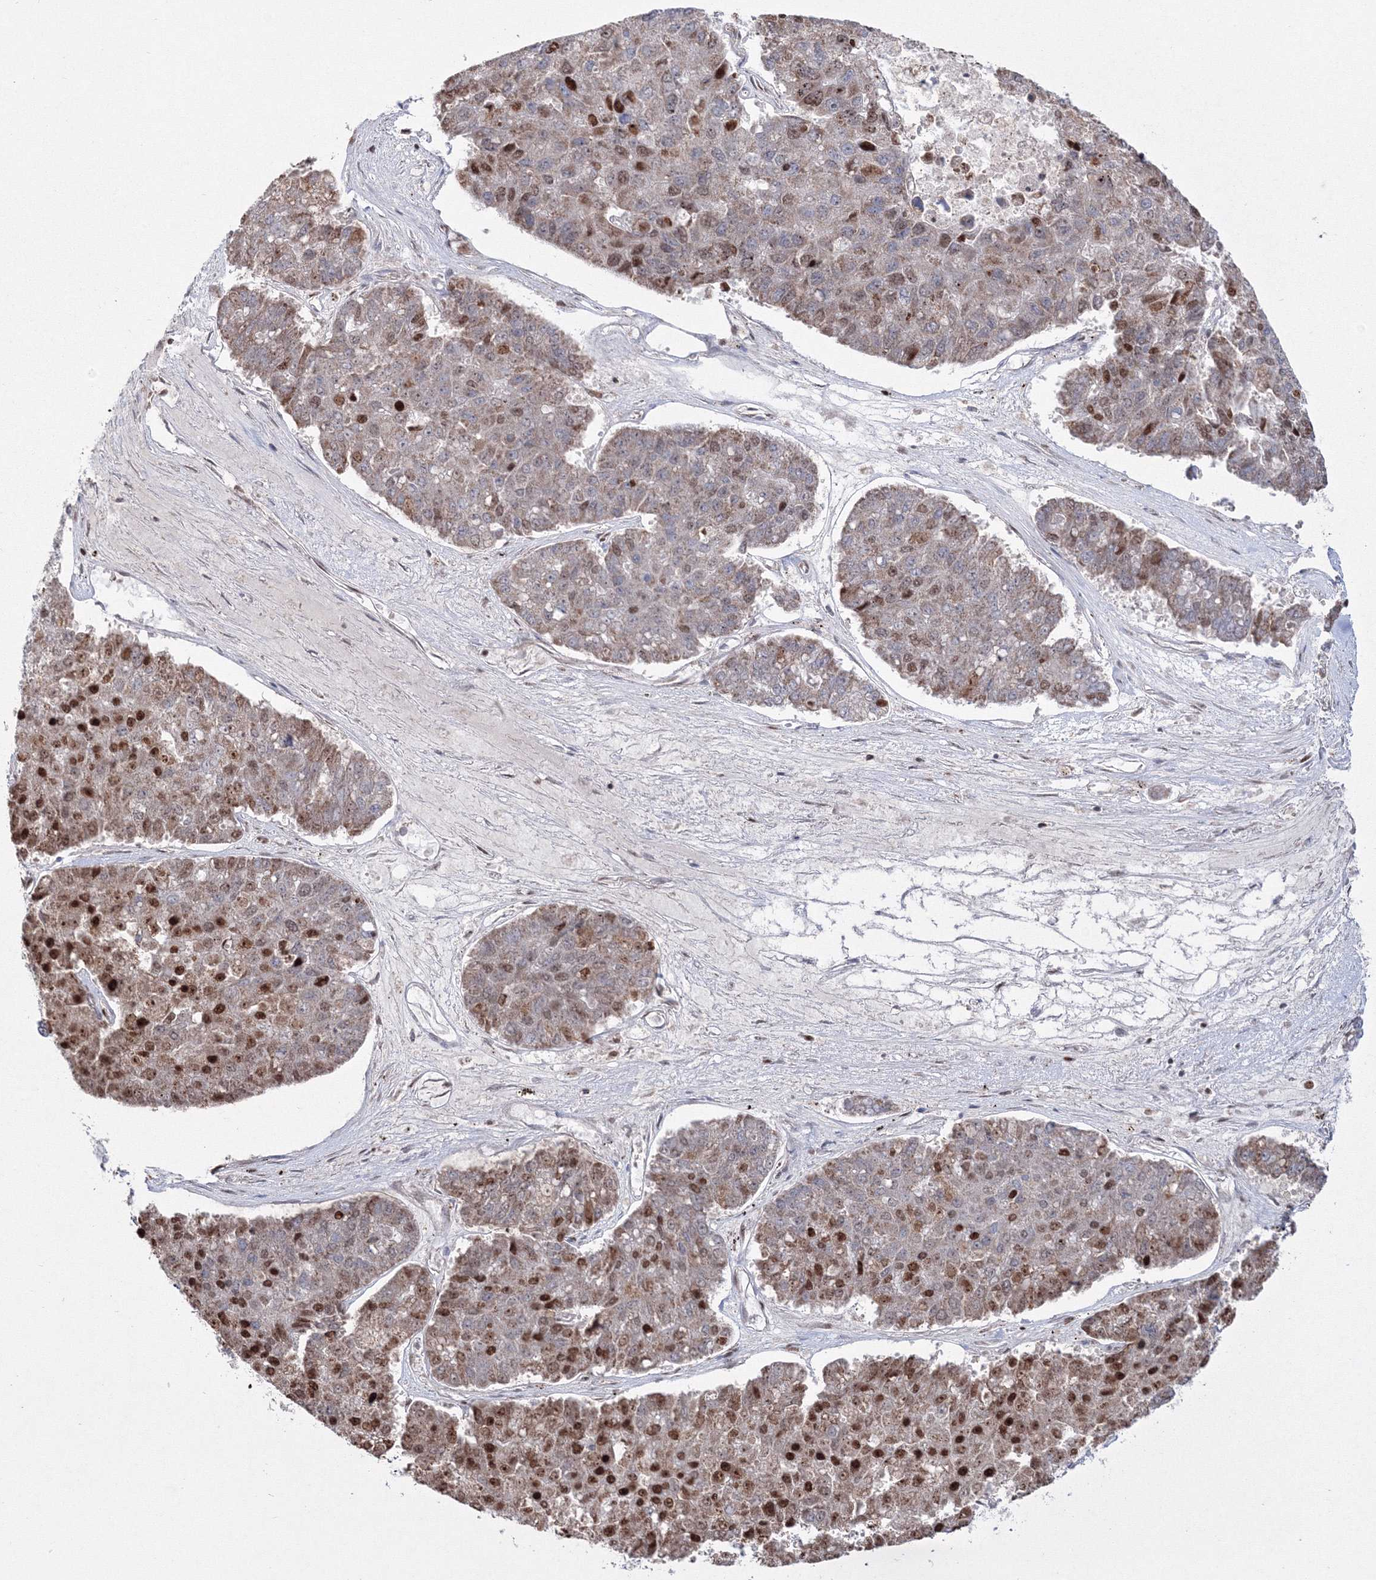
{"staining": {"intensity": "strong", "quantity": "25%-75%", "location": "cytoplasmic/membranous,nuclear"}, "tissue": "pancreatic cancer", "cell_type": "Tumor cells", "image_type": "cancer", "snomed": [{"axis": "morphology", "description": "Adenocarcinoma, NOS"}, {"axis": "topography", "description": "Pancreas"}], "caption": "About 25%-75% of tumor cells in pancreatic adenocarcinoma exhibit strong cytoplasmic/membranous and nuclear protein expression as visualized by brown immunohistochemical staining.", "gene": "GRSF1", "patient": {"sex": "male", "age": 50}}